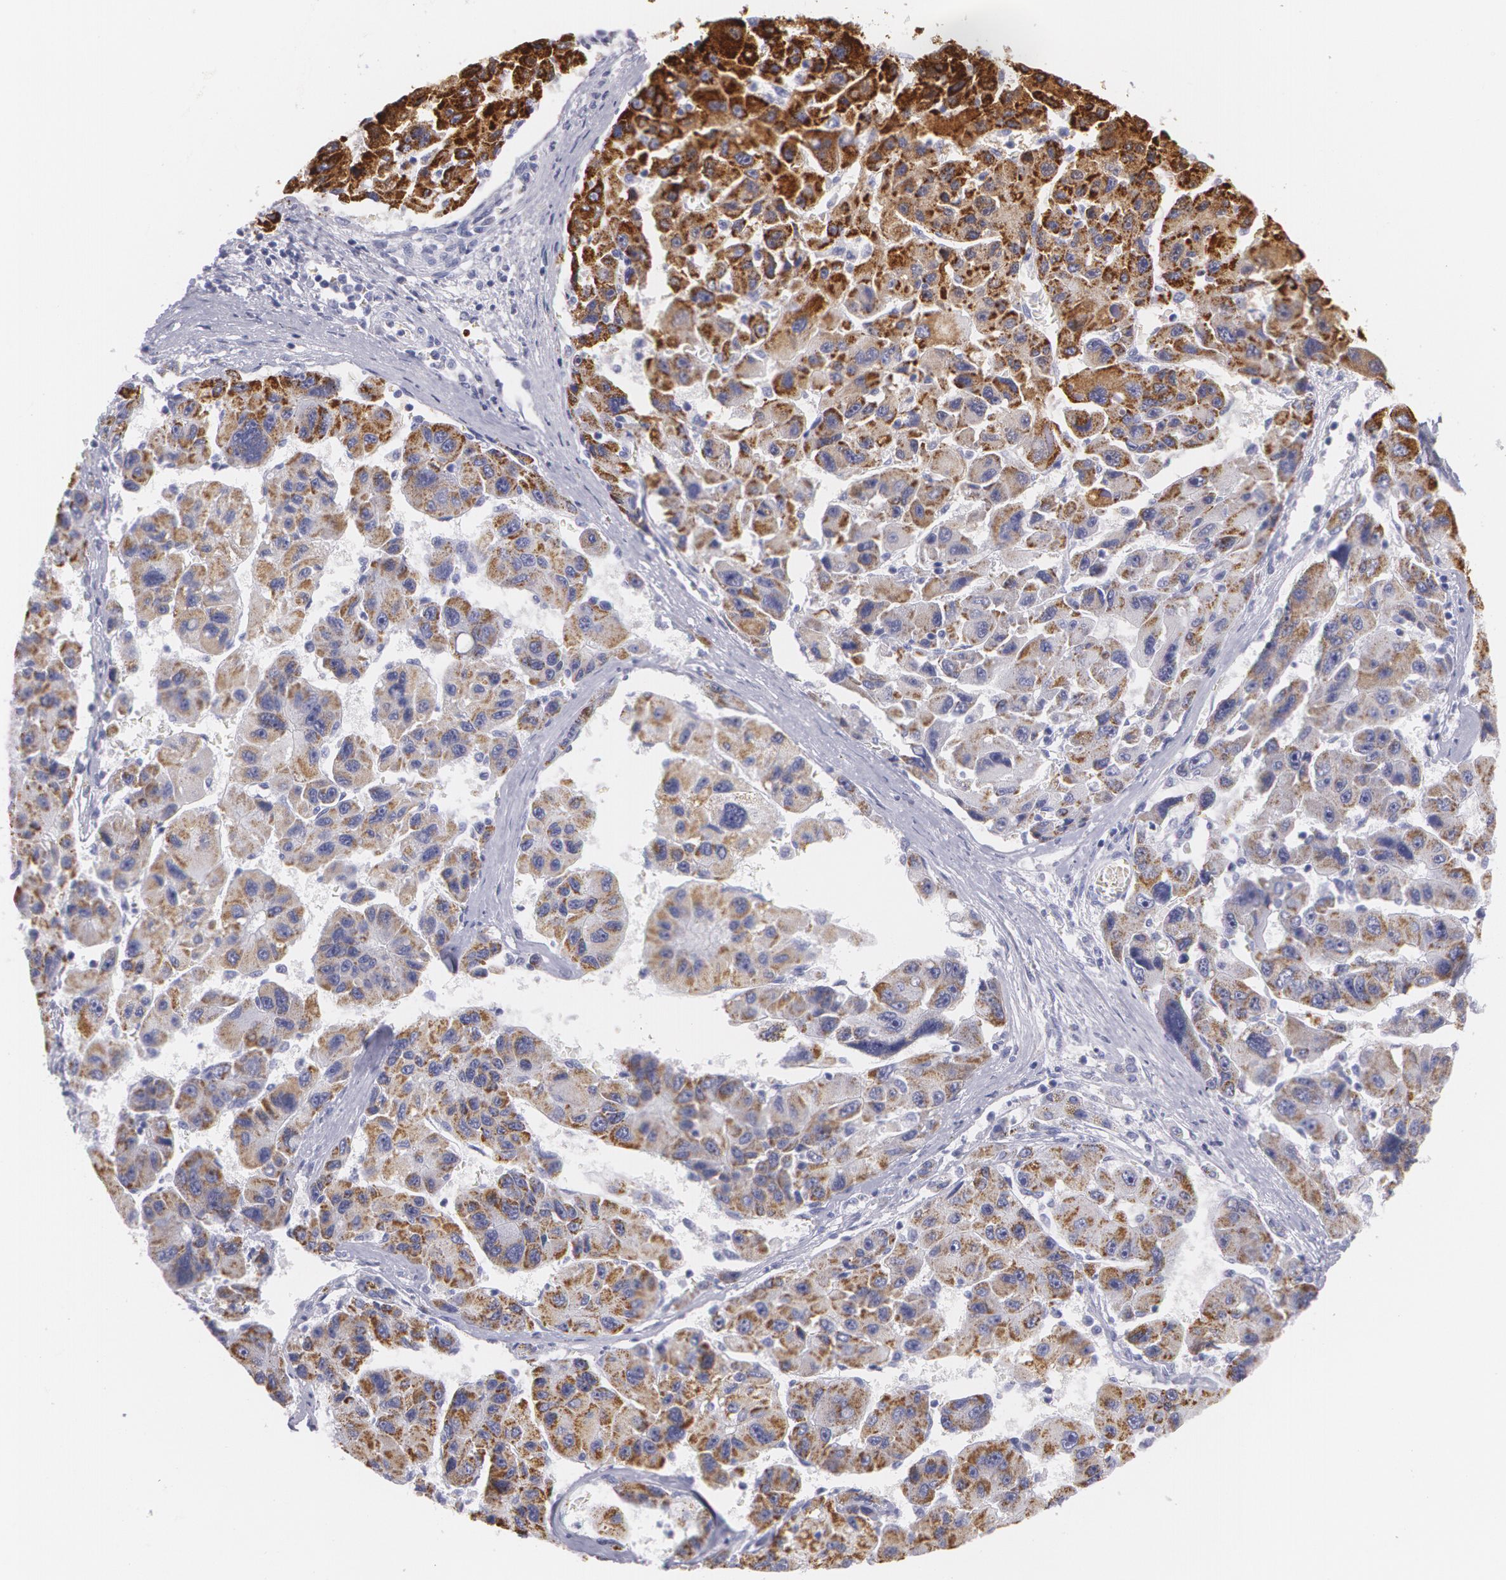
{"staining": {"intensity": "moderate", "quantity": "25%-75%", "location": "cytoplasmic/membranous"}, "tissue": "liver cancer", "cell_type": "Tumor cells", "image_type": "cancer", "snomed": [{"axis": "morphology", "description": "Carcinoma, Hepatocellular, NOS"}, {"axis": "topography", "description": "Liver"}], "caption": "Protein positivity by immunohistochemistry exhibits moderate cytoplasmic/membranous staining in approximately 25%-75% of tumor cells in hepatocellular carcinoma (liver). (Brightfield microscopy of DAB IHC at high magnification).", "gene": "AMACR", "patient": {"sex": "male", "age": 64}}